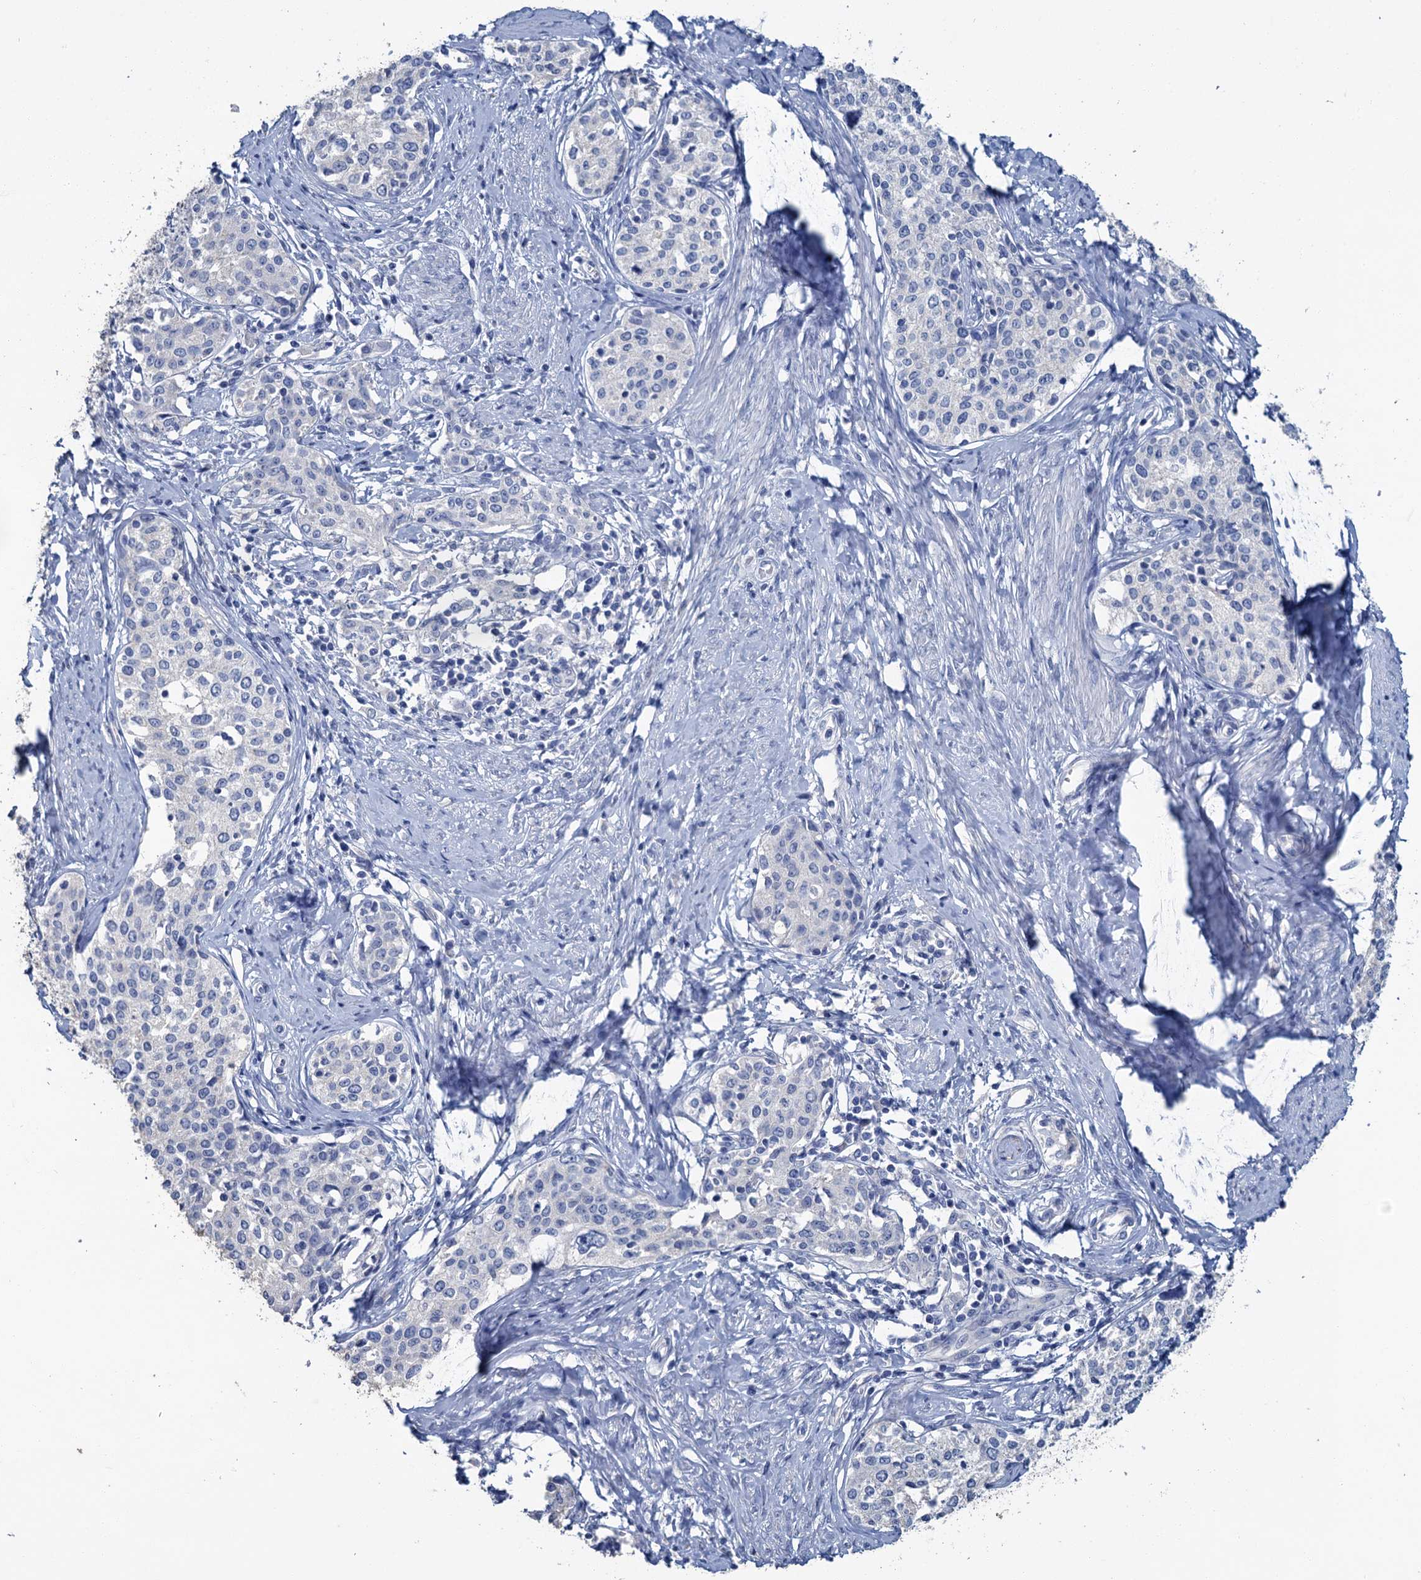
{"staining": {"intensity": "negative", "quantity": "none", "location": "none"}, "tissue": "cervical cancer", "cell_type": "Tumor cells", "image_type": "cancer", "snomed": [{"axis": "morphology", "description": "Squamous cell carcinoma, NOS"}, {"axis": "morphology", "description": "Adenocarcinoma, NOS"}, {"axis": "topography", "description": "Cervix"}], "caption": "Cervical squamous cell carcinoma was stained to show a protein in brown. There is no significant expression in tumor cells. (DAB immunohistochemistry (IHC), high magnification).", "gene": "SNCB", "patient": {"sex": "female", "age": 52}}